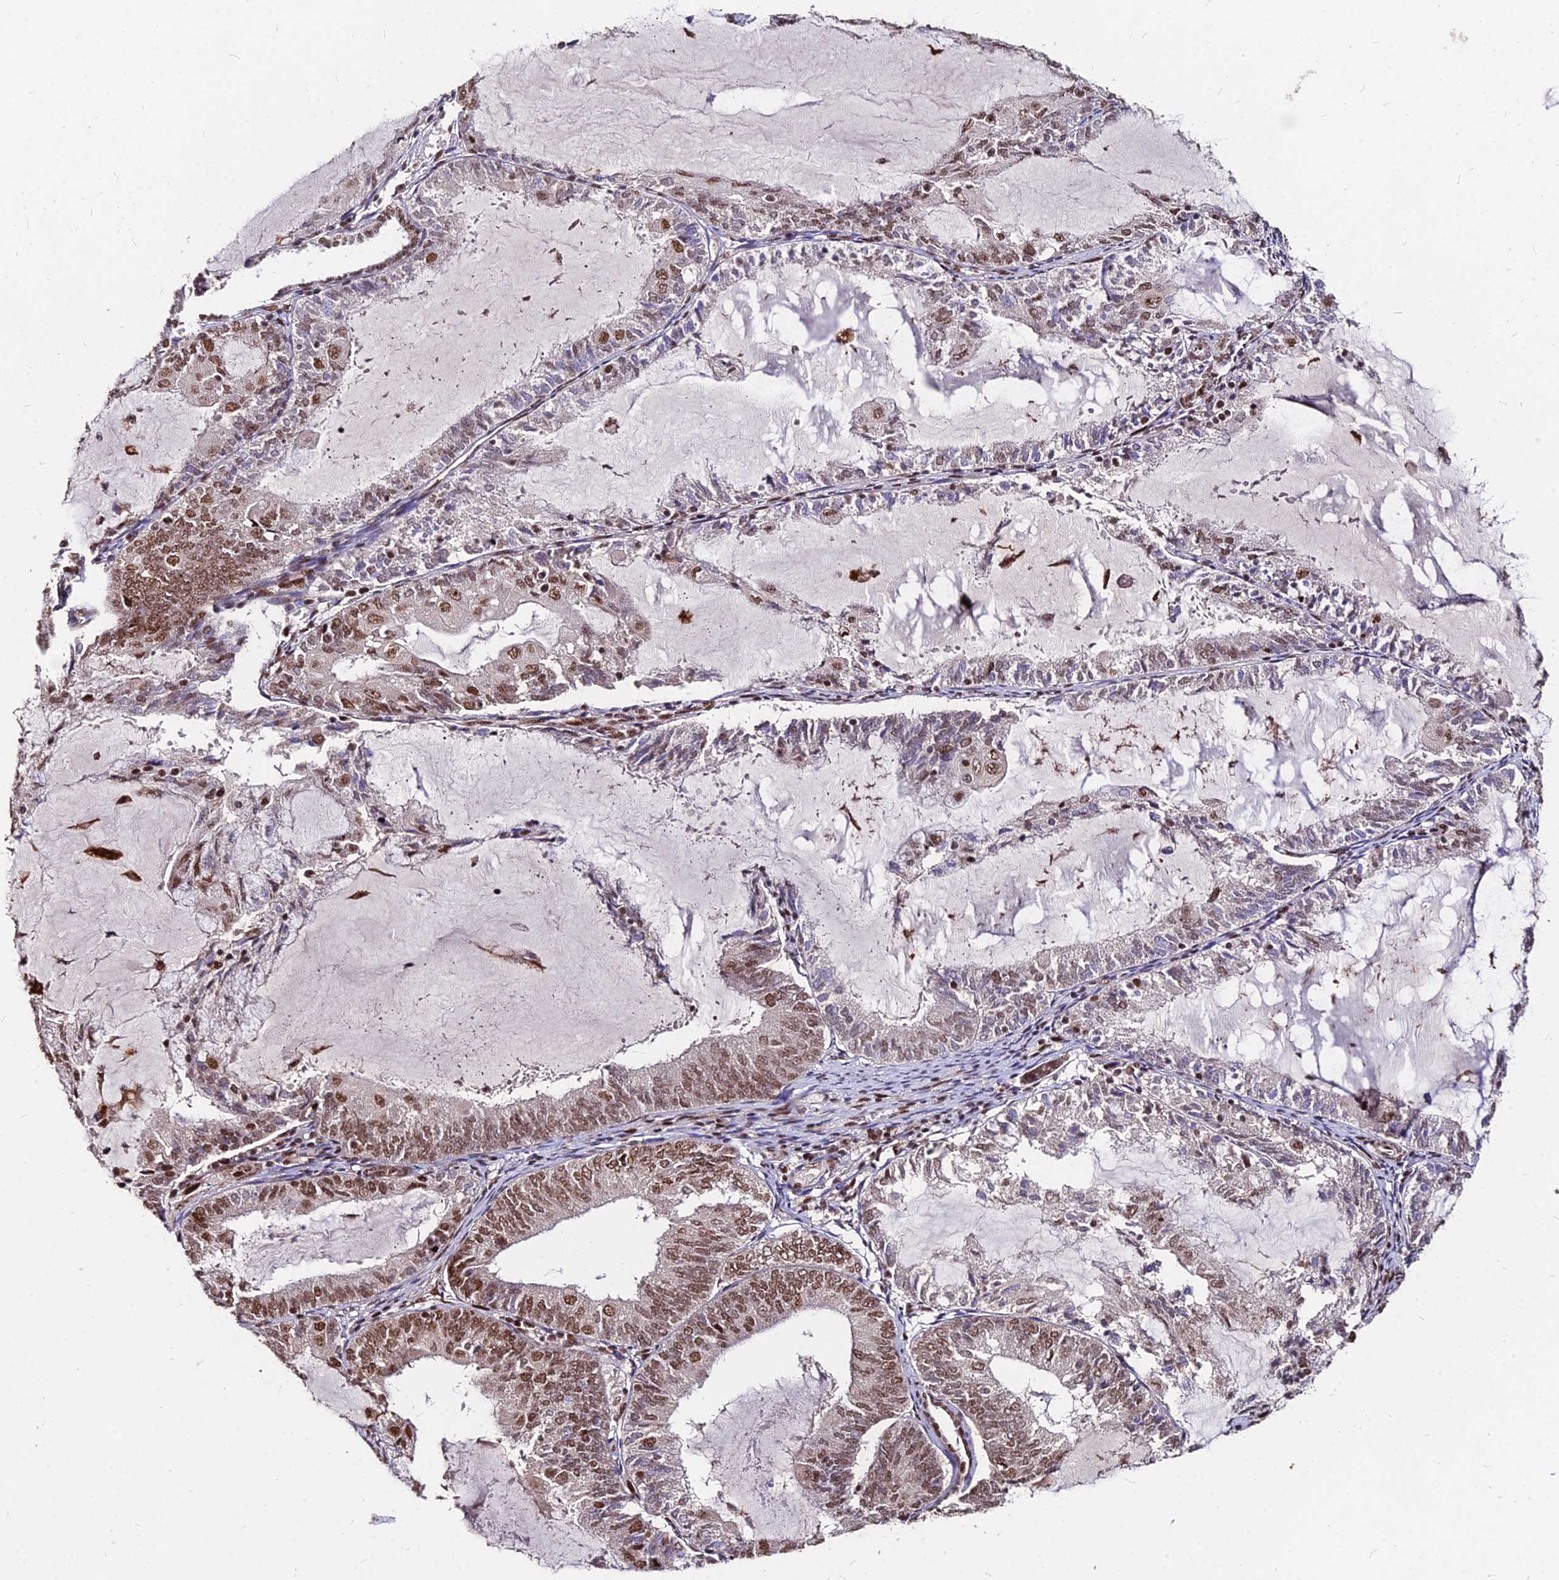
{"staining": {"intensity": "strong", "quantity": "25%-75%", "location": "nuclear"}, "tissue": "endometrial cancer", "cell_type": "Tumor cells", "image_type": "cancer", "snomed": [{"axis": "morphology", "description": "Adenocarcinoma, NOS"}, {"axis": "topography", "description": "Endometrium"}], "caption": "The immunohistochemical stain labels strong nuclear expression in tumor cells of endometrial cancer (adenocarcinoma) tissue.", "gene": "ZBED4", "patient": {"sex": "female", "age": 81}}